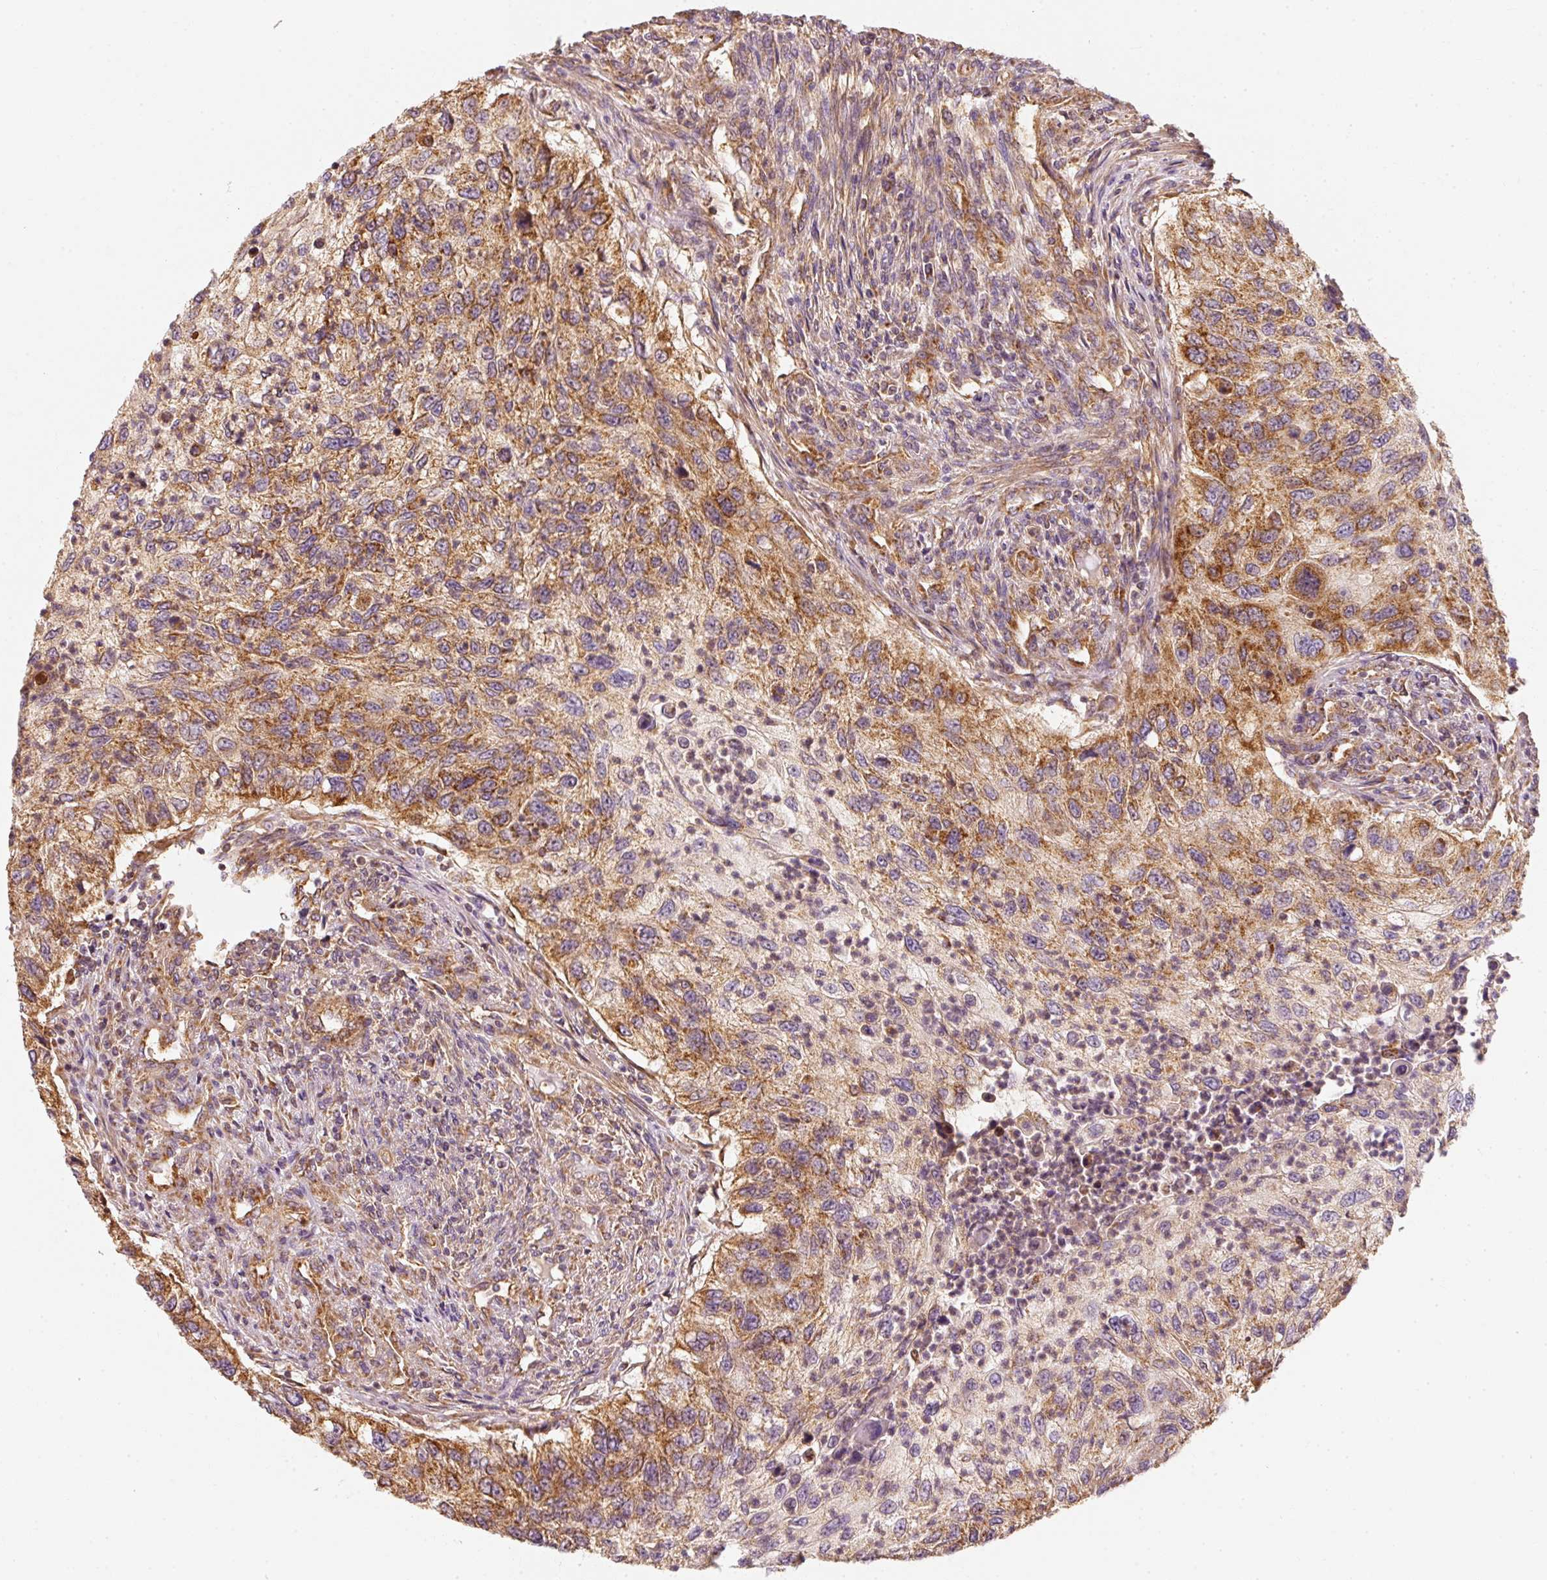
{"staining": {"intensity": "moderate", "quantity": ">75%", "location": "cytoplasmic/membranous"}, "tissue": "urothelial cancer", "cell_type": "Tumor cells", "image_type": "cancer", "snomed": [{"axis": "morphology", "description": "Urothelial carcinoma, High grade"}, {"axis": "topography", "description": "Urinary bladder"}], "caption": "The image displays a brown stain indicating the presence of a protein in the cytoplasmic/membranous of tumor cells in urothelial cancer. The staining was performed using DAB (3,3'-diaminobenzidine), with brown indicating positive protein expression. Nuclei are stained blue with hematoxylin.", "gene": "TOMM40", "patient": {"sex": "female", "age": 60}}